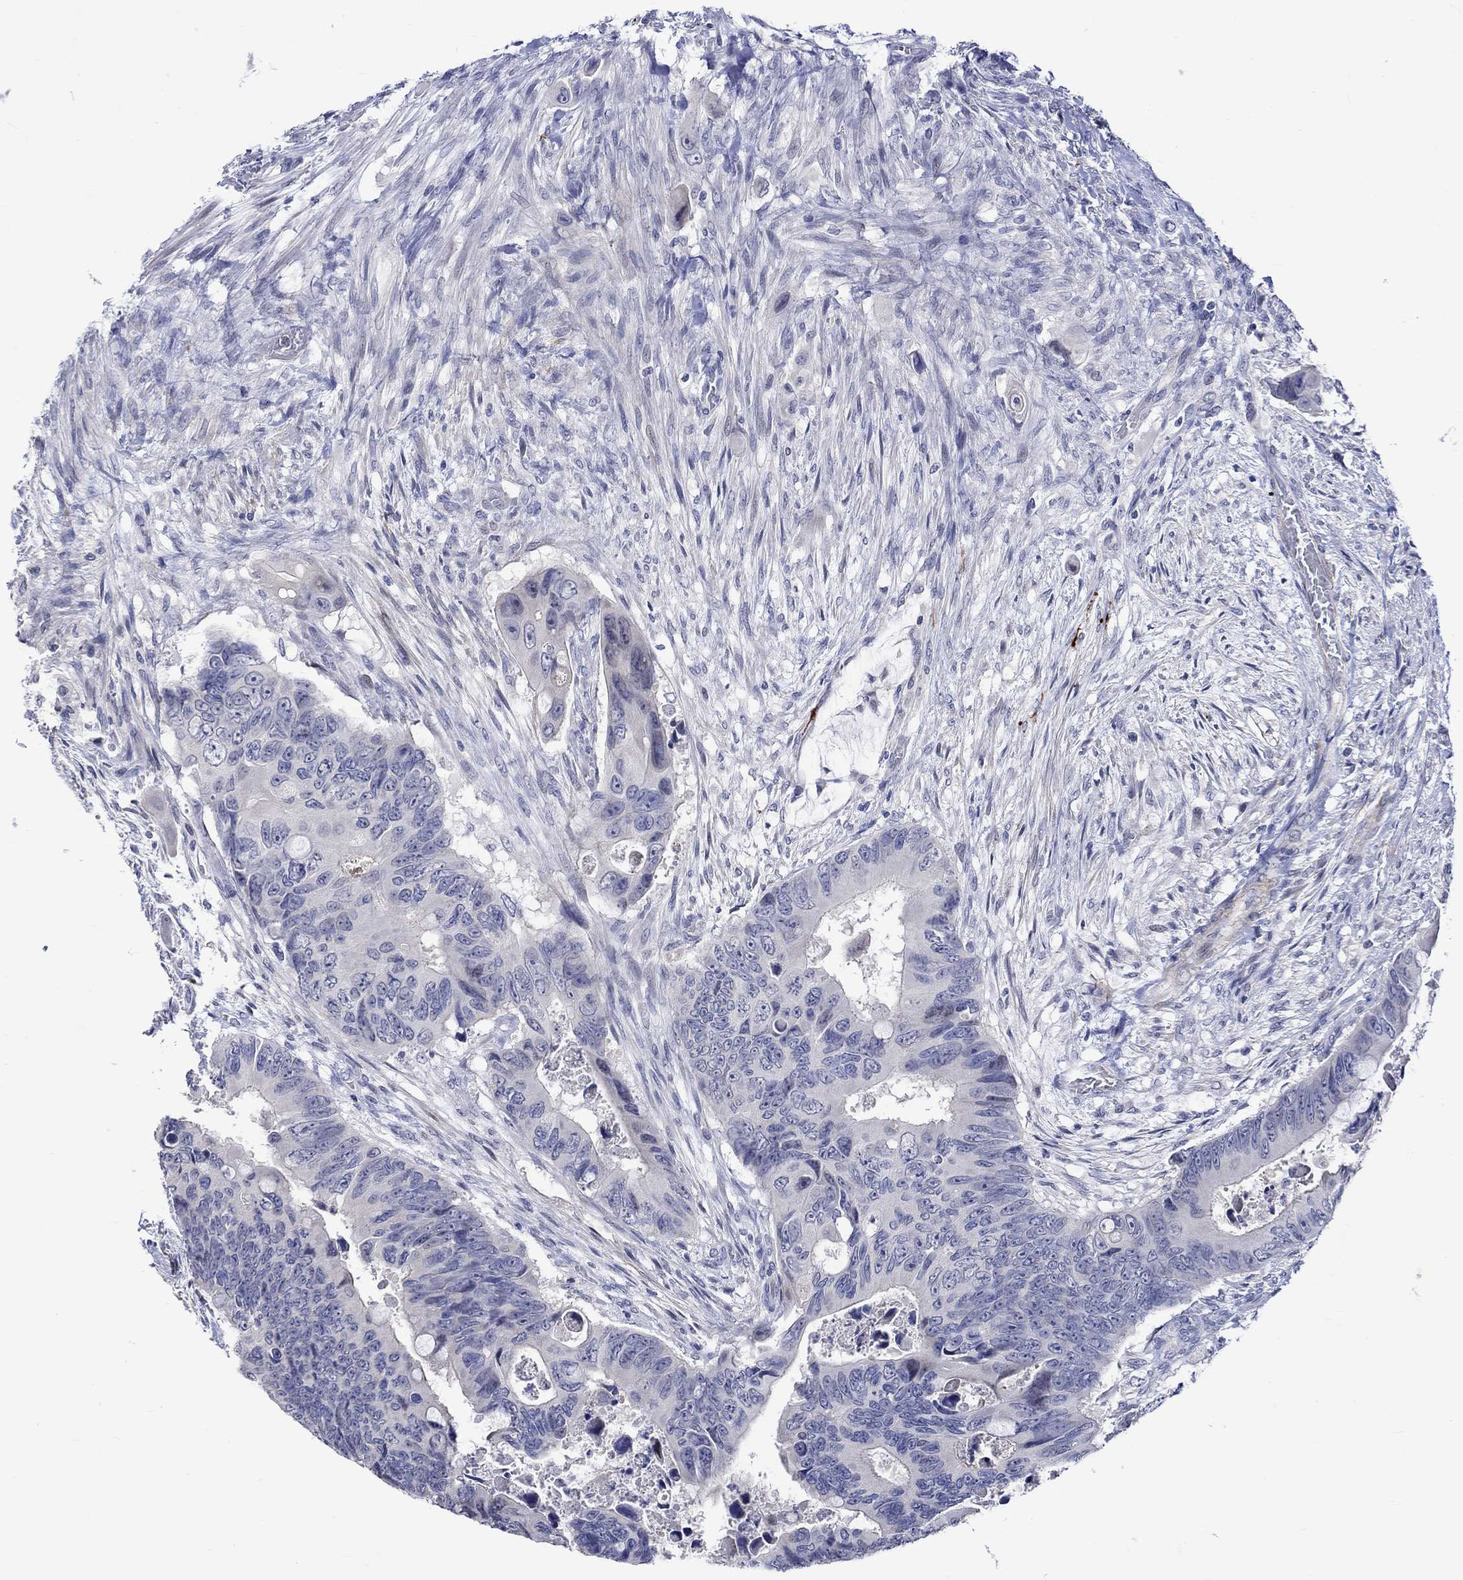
{"staining": {"intensity": "negative", "quantity": "none", "location": "none"}, "tissue": "colorectal cancer", "cell_type": "Tumor cells", "image_type": "cancer", "snomed": [{"axis": "morphology", "description": "Adenocarcinoma, NOS"}, {"axis": "topography", "description": "Rectum"}], "caption": "Immunohistochemistry (IHC) histopathology image of neoplastic tissue: human adenocarcinoma (colorectal) stained with DAB (3,3'-diaminobenzidine) demonstrates no significant protein expression in tumor cells. (DAB immunohistochemistry visualized using brightfield microscopy, high magnification).", "gene": "CRYAB", "patient": {"sex": "male", "age": 63}}